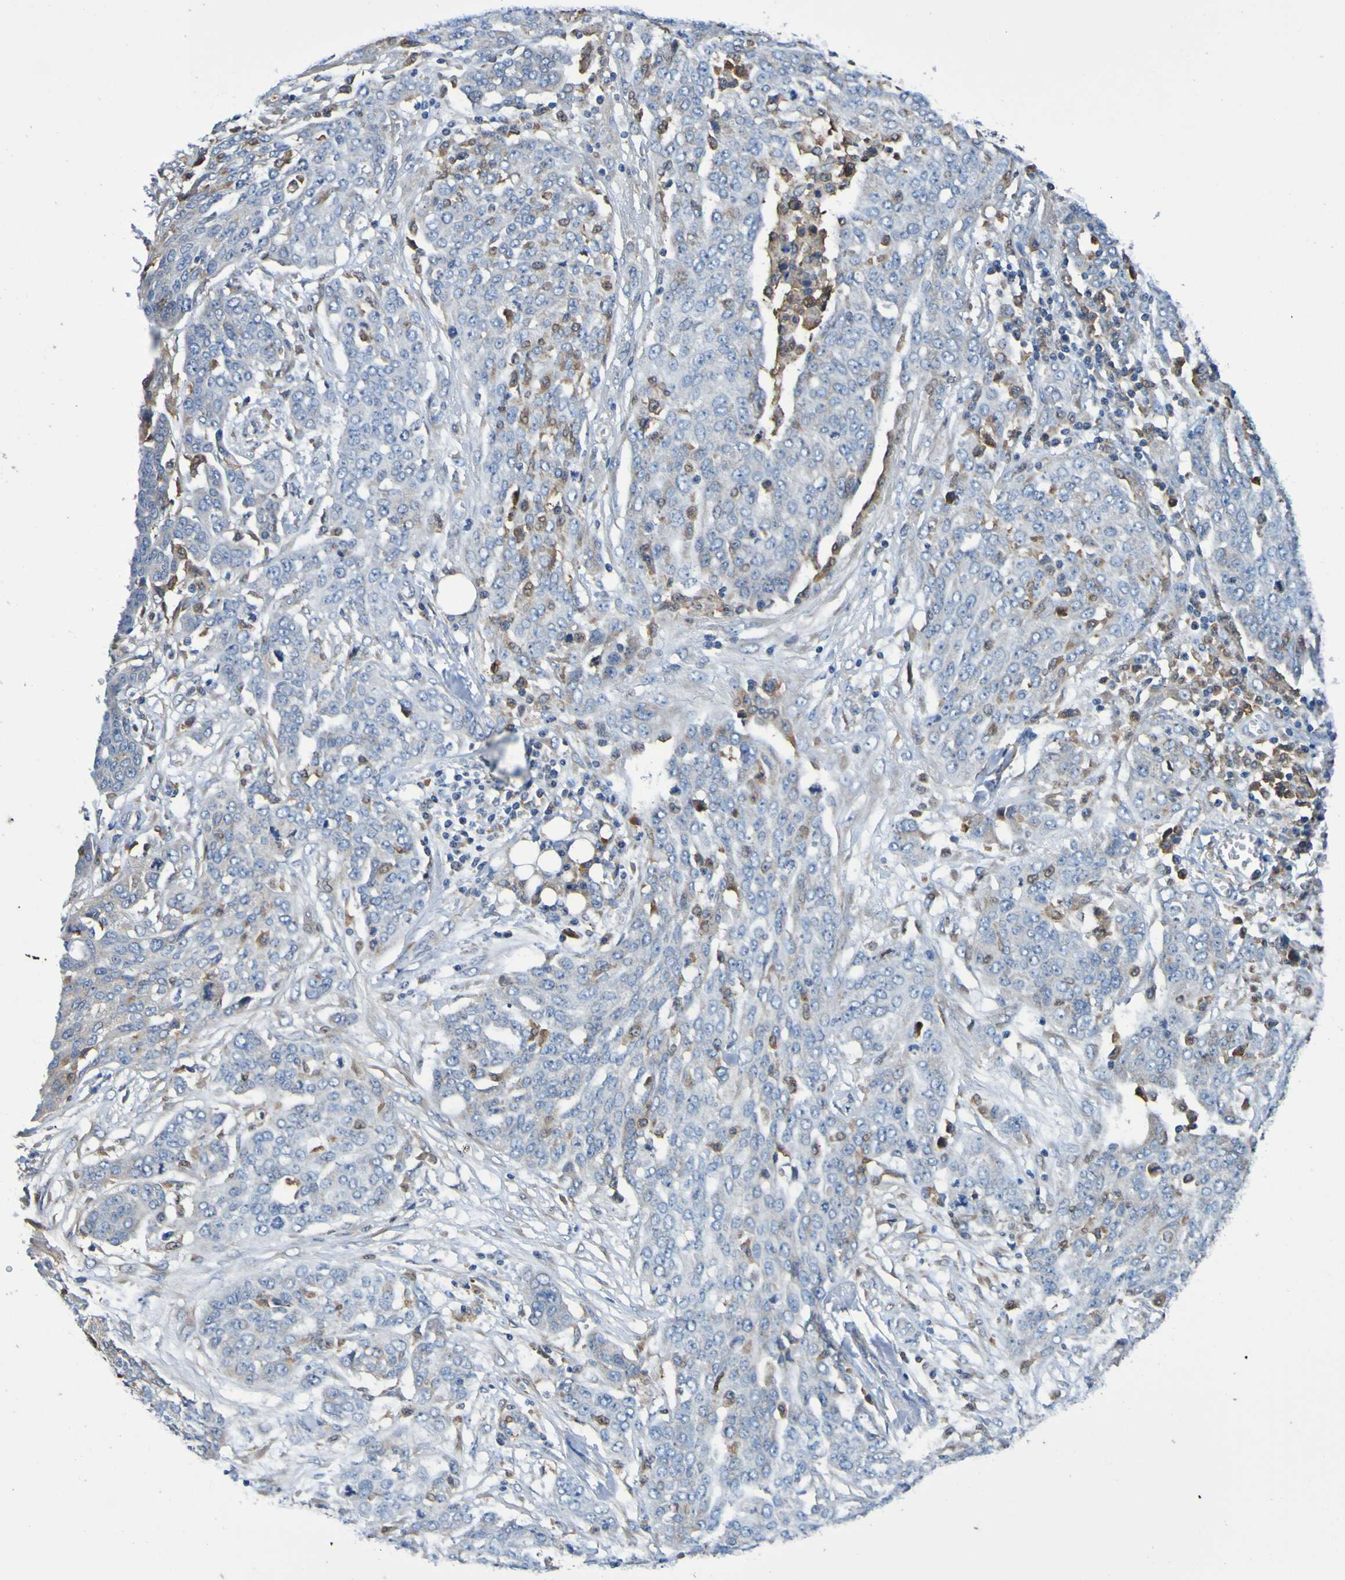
{"staining": {"intensity": "weak", "quantity": ">75%", "location": "cytoplasmic/membranous"}, "tissue": "ovarian cancer", "cell_type": "Tumor cells", "image_type": "cancer", "snomed": [{"axis": "morphology", "description": "Cystadenocarcinoma, serous, NOS"}, {"axis": "topography", "description": "Soft tissue"}, {"axis": "topography", "description": "Ovary"}], "caption": "Protein analysis of serous cystadenocarcinoma (ovarian) tissue demonstrates weak cytoplasmic/membranous expression in approximately >75% of tumor cells.", "gene": "METAP2", "patient": {"sex": "female", "age": 57}}